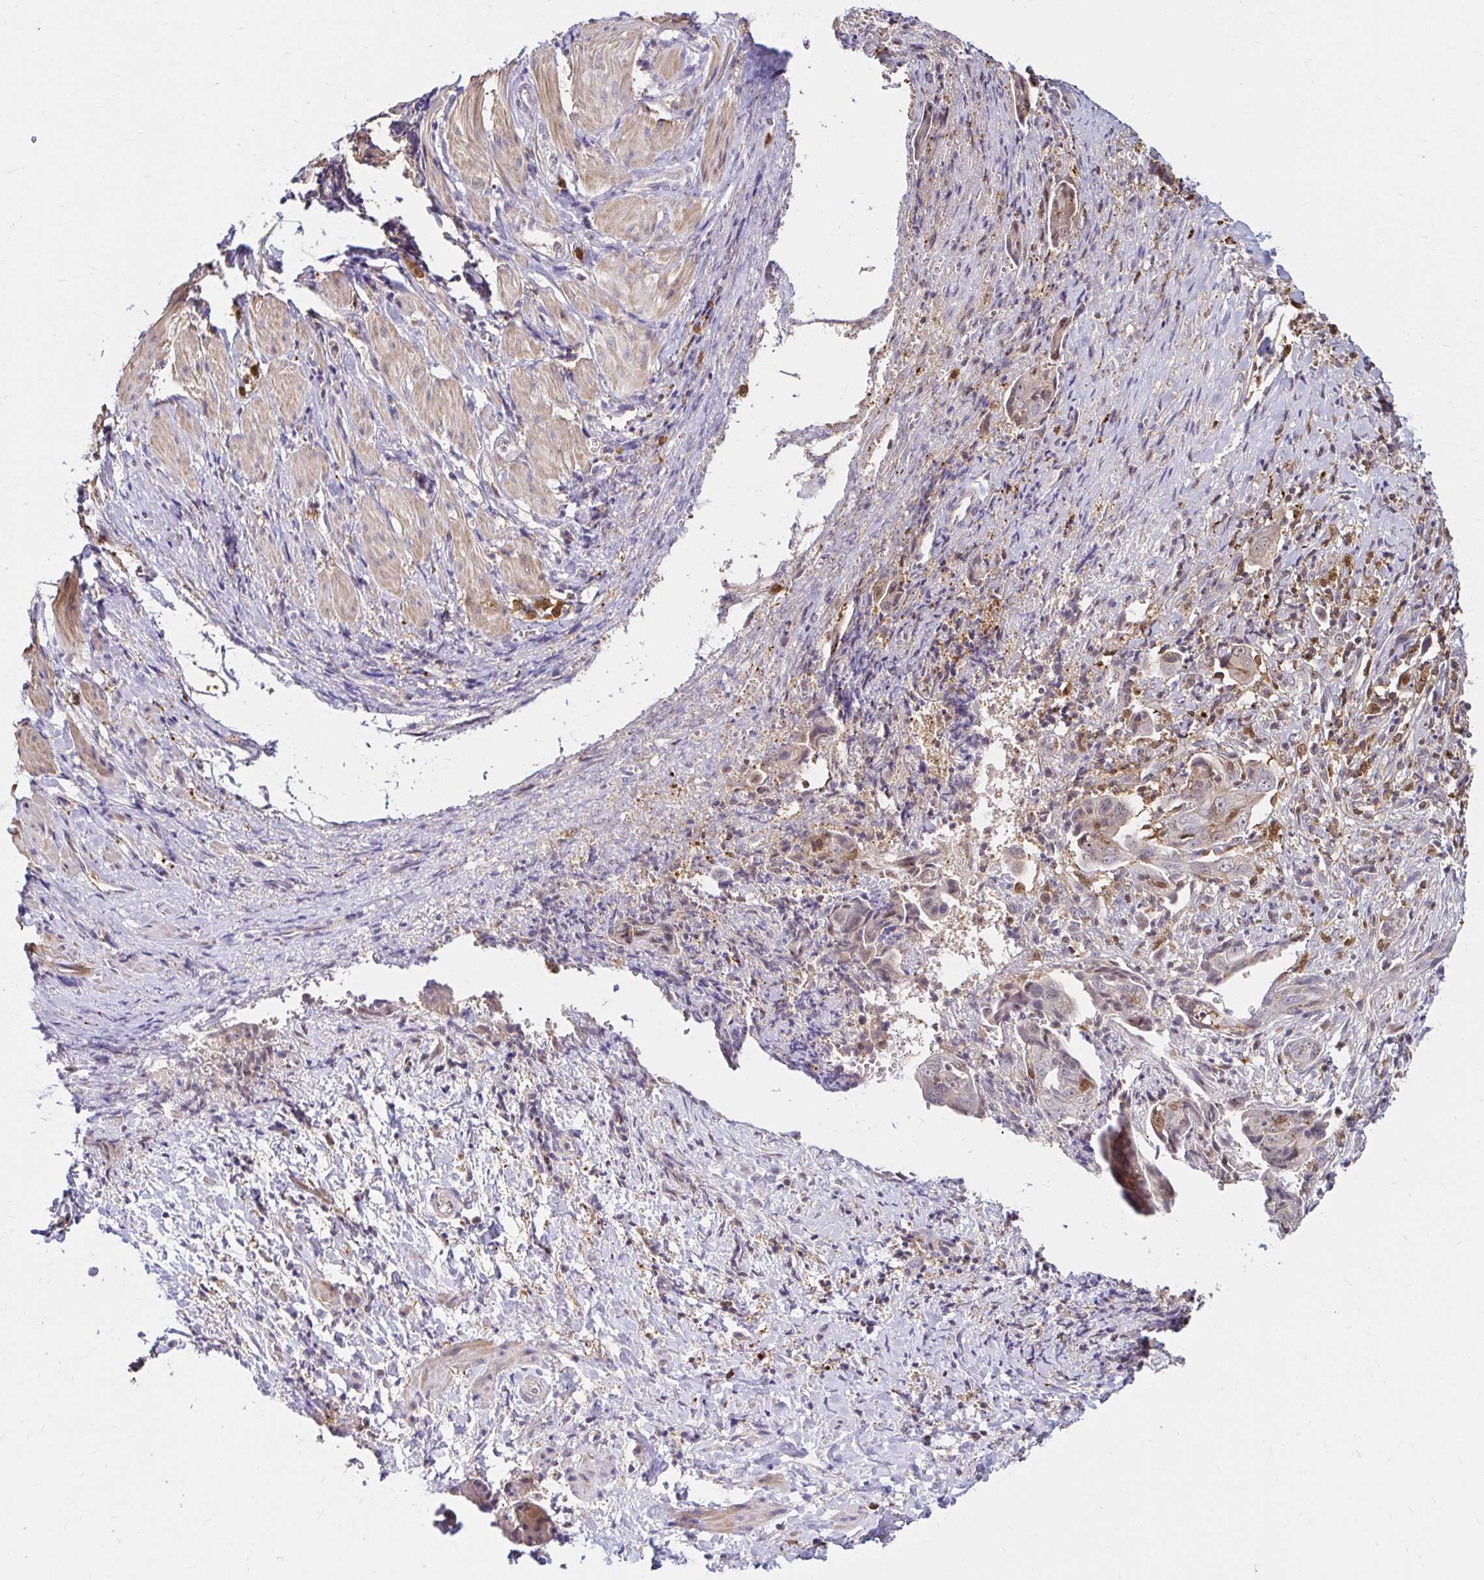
{"staining": {"intensity": "negative", "quantity": "none", "location": "none"}, "tissue": "ovarian cancer", "cell_type": "Tumor cells", "image_type": "cancer", "snomed": [{"axis": "morphology", "description": "Carcinoma, endometroid"}, {"axis": "topography", "description": "Ovary"}], "caption": "A photomicrograph of ovarian cancer stained for a protein displays no brown staining in tumor cells.", "gene": "PYCARD", "patient": {"sex": "female", "age": 70}}